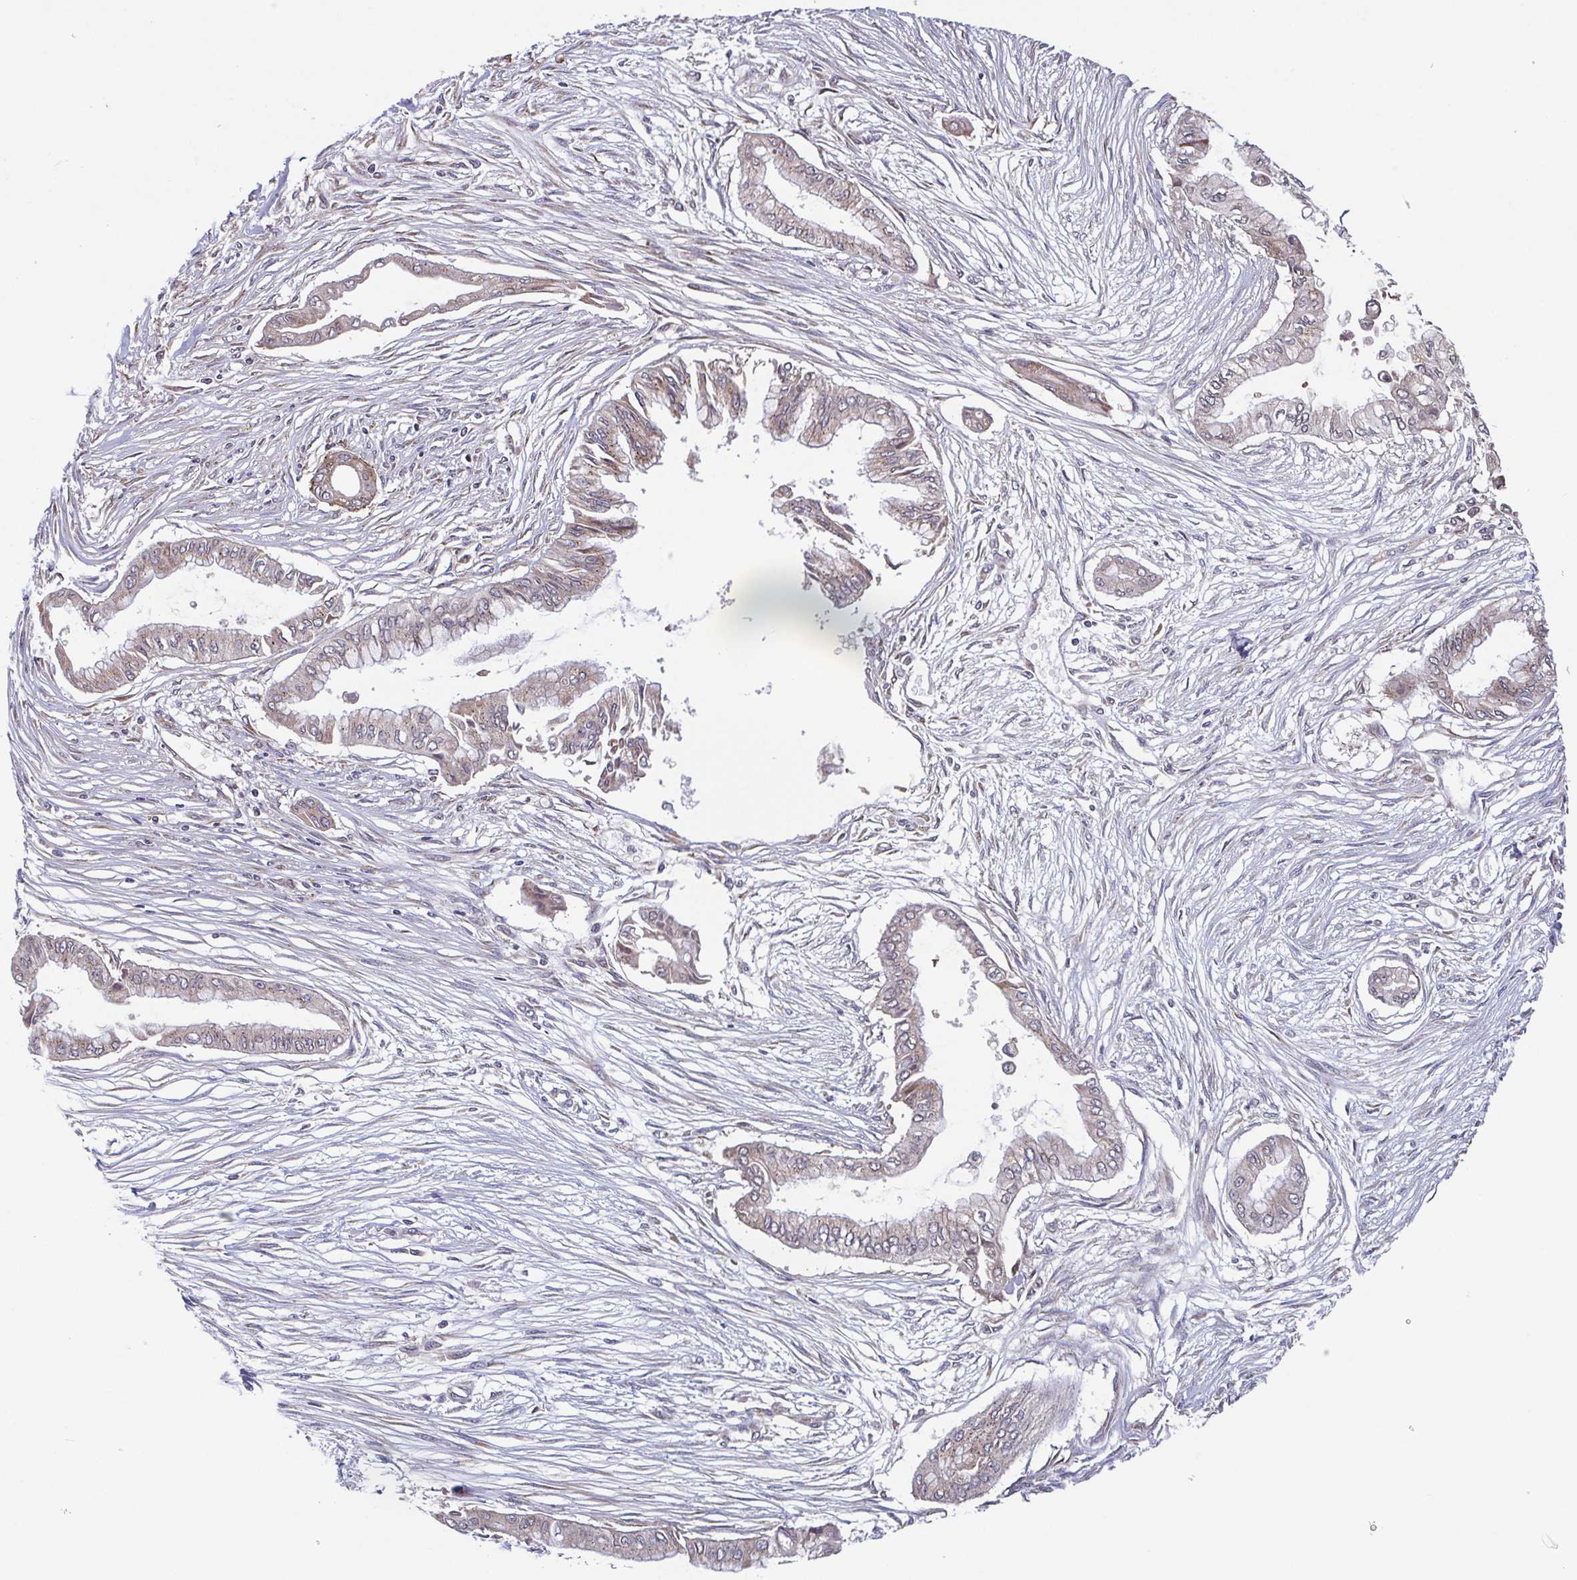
{"staining": {"intensity": "weak", "quantity": "<25%", "location": "cytoplasmic/membranous"}, "tissue": "pancreatic cancer", "cell_type": "Tumor cells", "image_type": "cancer", "snomed": [{"axis": "morphology", "description": "Adenocarcinoma, NOS"}, {"axis": "topography", "description": "Pancreas"}], "caption": "The micrograph demonstrates no significant staining in tumor cells of pancreatic cancer (adenocarcinoma). (DAB immunohistochemistry (IHC) visualized using brightfield microscopy, high magnification).", "gene": "COPB1", "patient": {"sex": "female", "age": 68}}